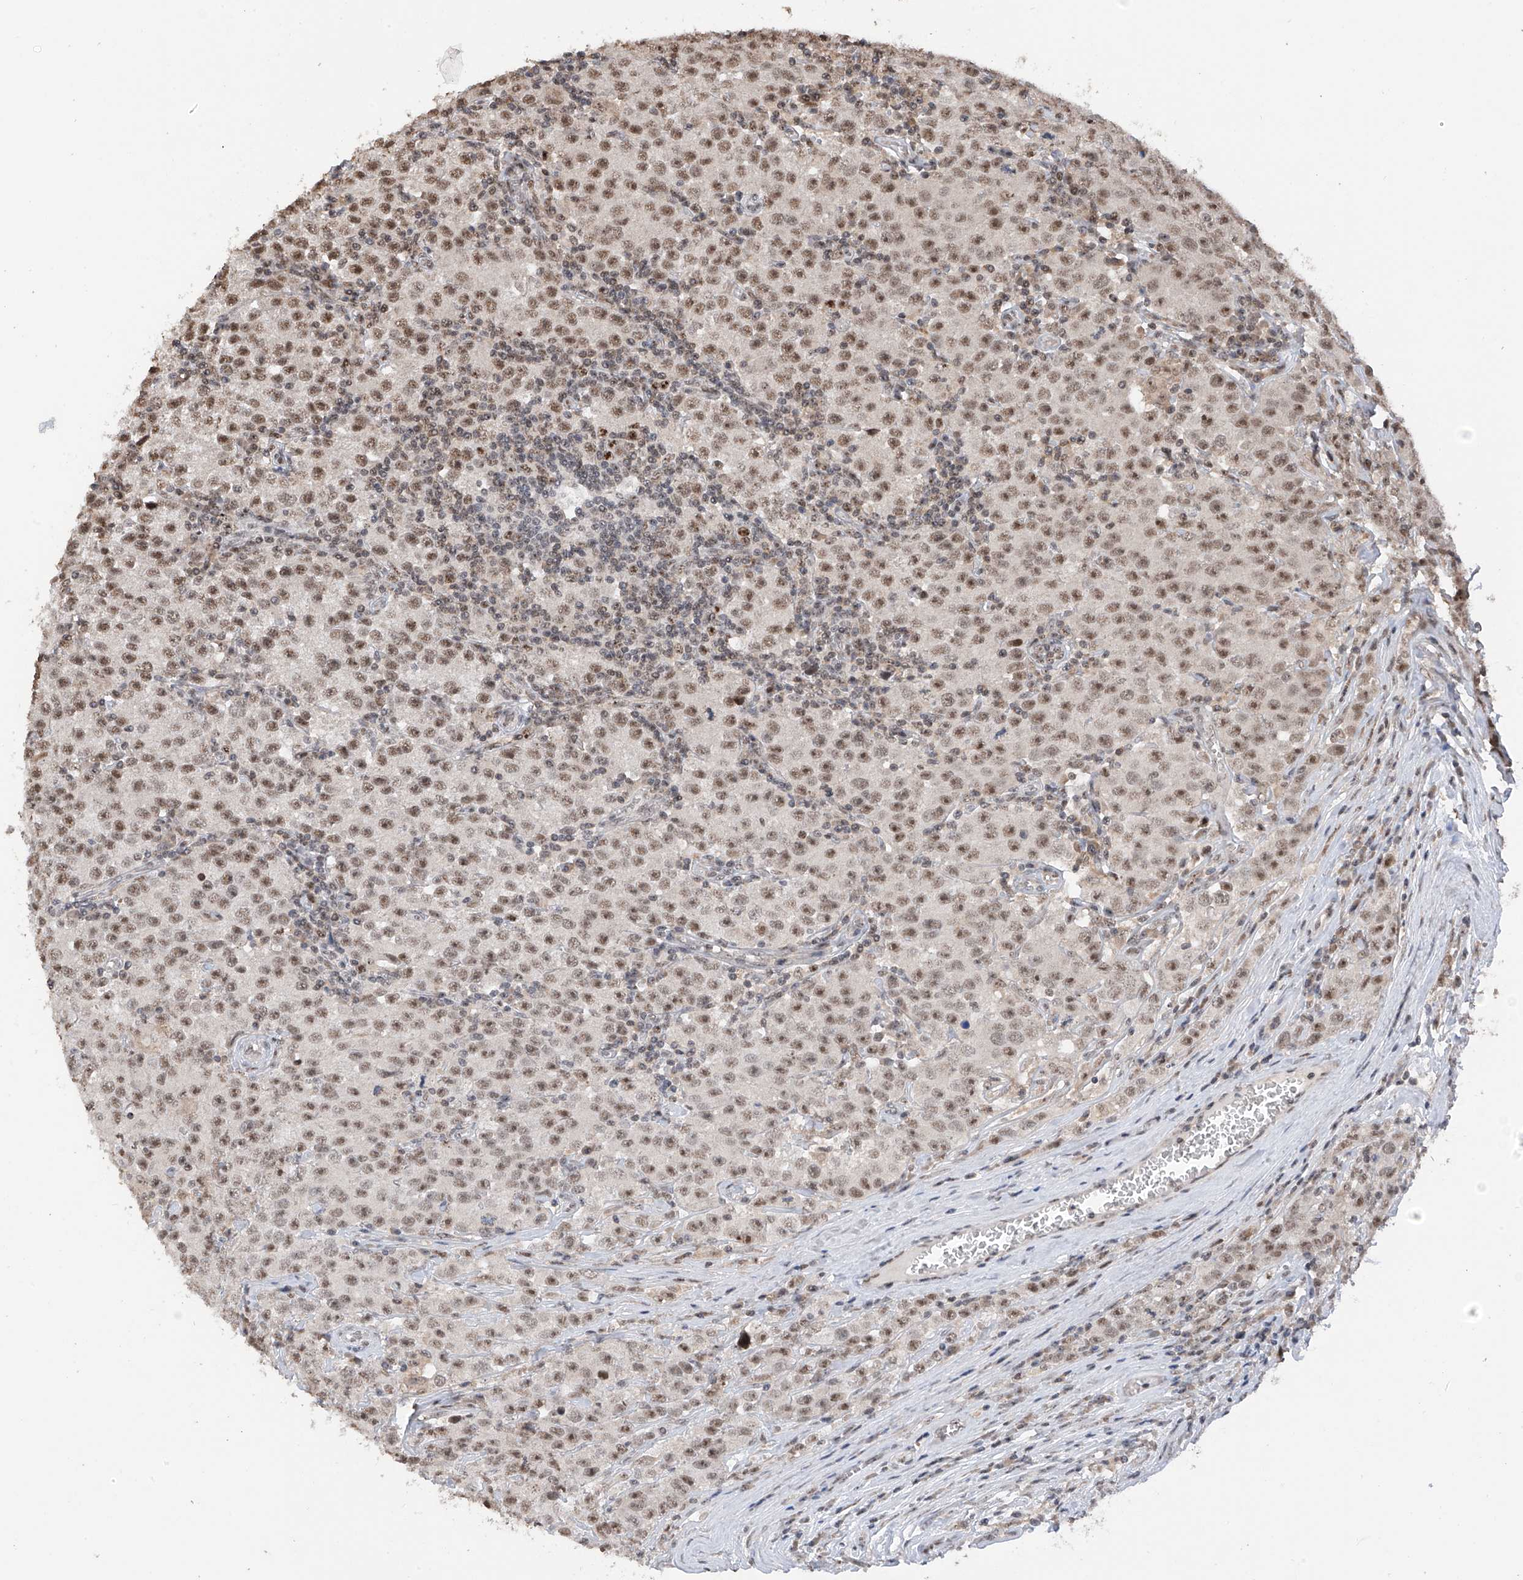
{"staining": {"intensity": "moderate", "quantity": ">75%", "location": "nuclear"}, "tissue": "testis cancer", "cell_type": "Tumor cells", "image_type": "cancer", "snomed": [{"axis": "morphology", "description": "Seminoma, NOS"}, {"axis": "morphology", "description": "Carcinoma, Embryonal, NOS"}, {"axis": "topography", "description": "Testis"}], "caption": "Testis cancer stained for a protein (brown) exhibits moderate nuclear positive positivity in approximately >75% of tumor cells.", "gene": "C1orf131", "patient": {"sex": "male", "age": 43}}